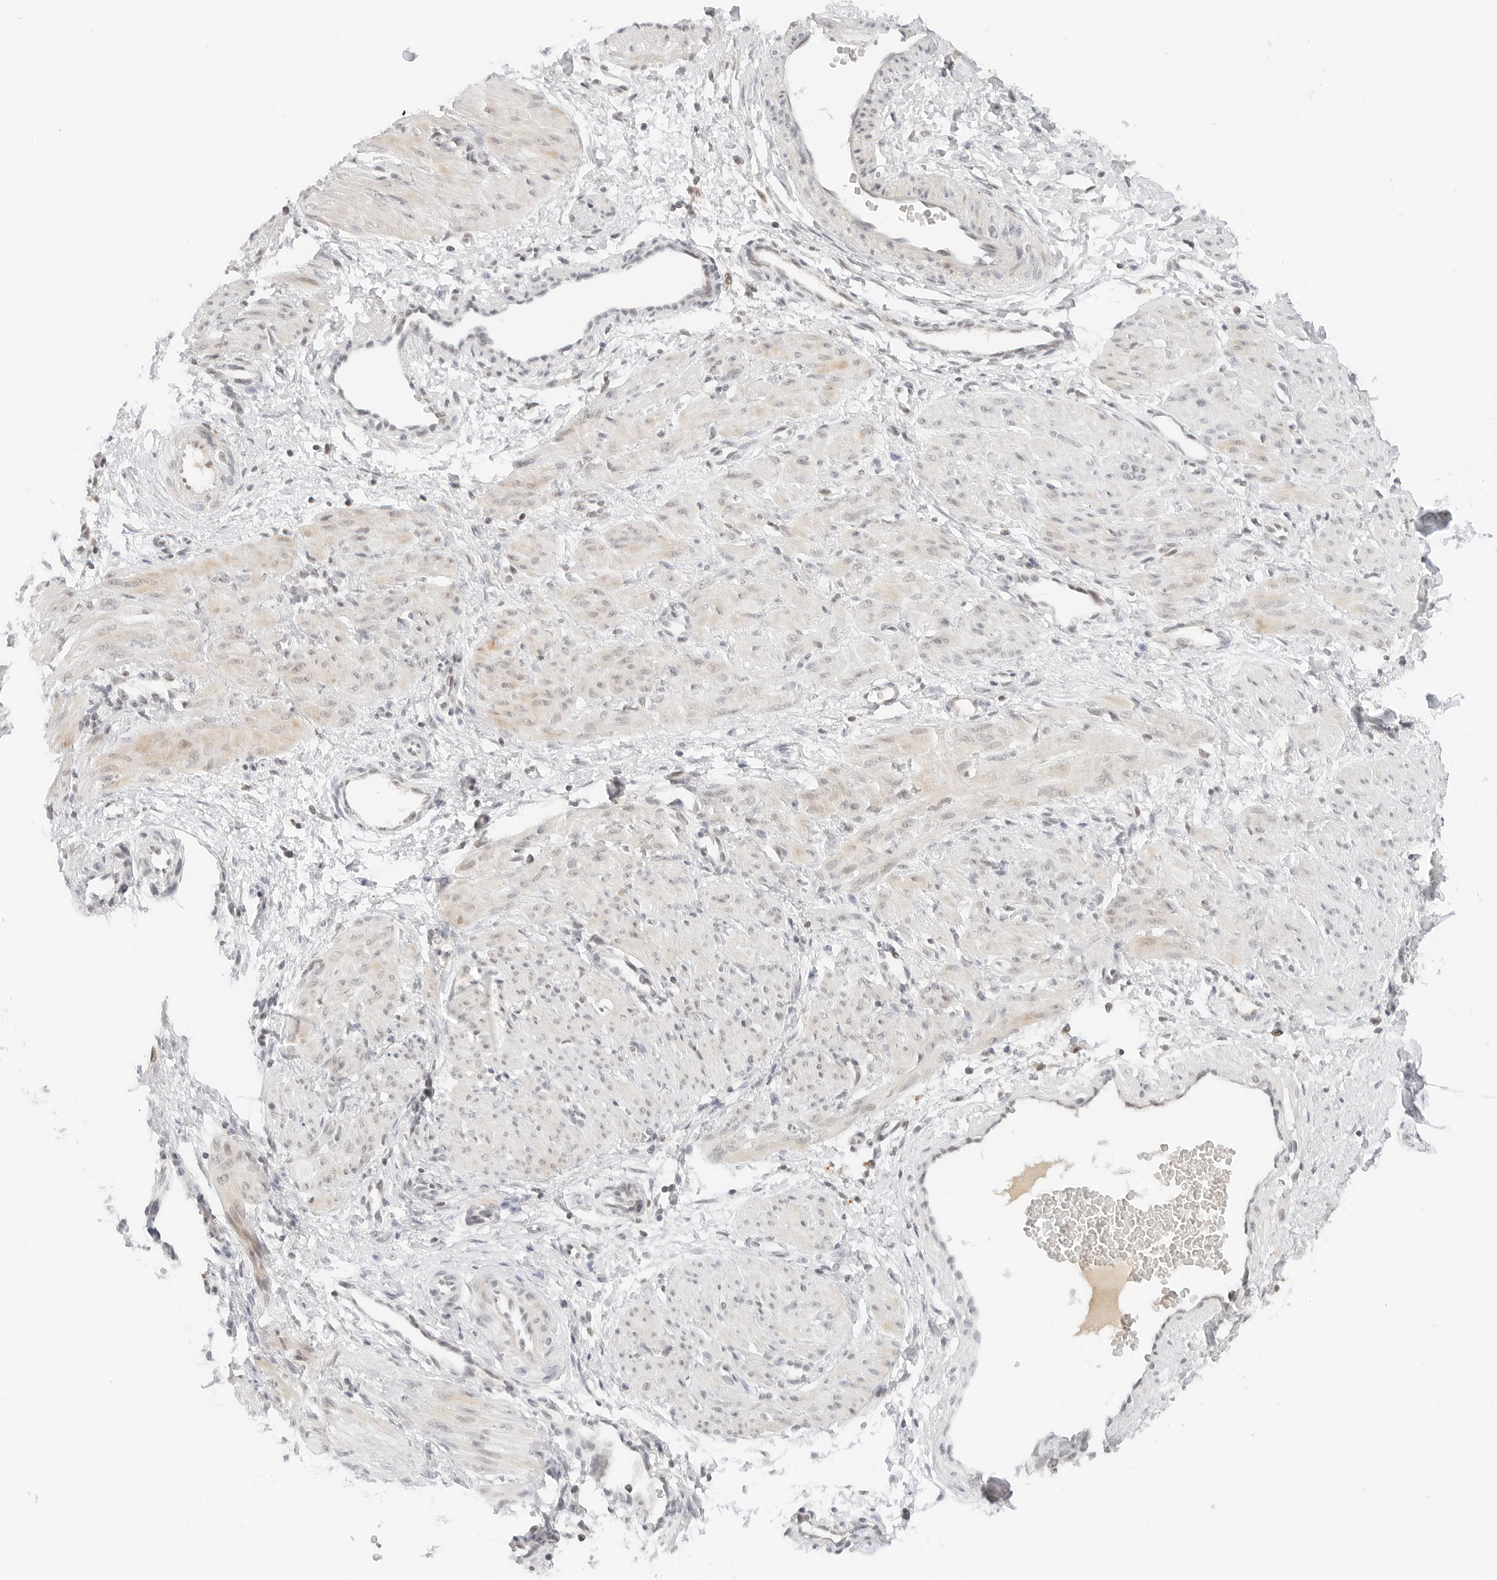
{"staining": {"intensity": "moderate", "quantity": "25%-75%", "location": "cytoplasmic/membranous,nuclear"}, "tissue": "smooth muscle", "cell_type": "Smooth muscle cells", "image_type": "normal", "snomed": [{"axis": "morphology", "description": "Normal tissue, NOS"}, {"axis": "topography", "description": "Endometrium"}], "caption": "Moderate cytoplasmic/membranous,nuclear expression for a protein is present in approximately 25%-75% of smooth muscle cells of benign smooth muscle using immunohistochemistry (IHC).", "gene": "NEO1", "patient": {"sex": "female", "age": 33}}